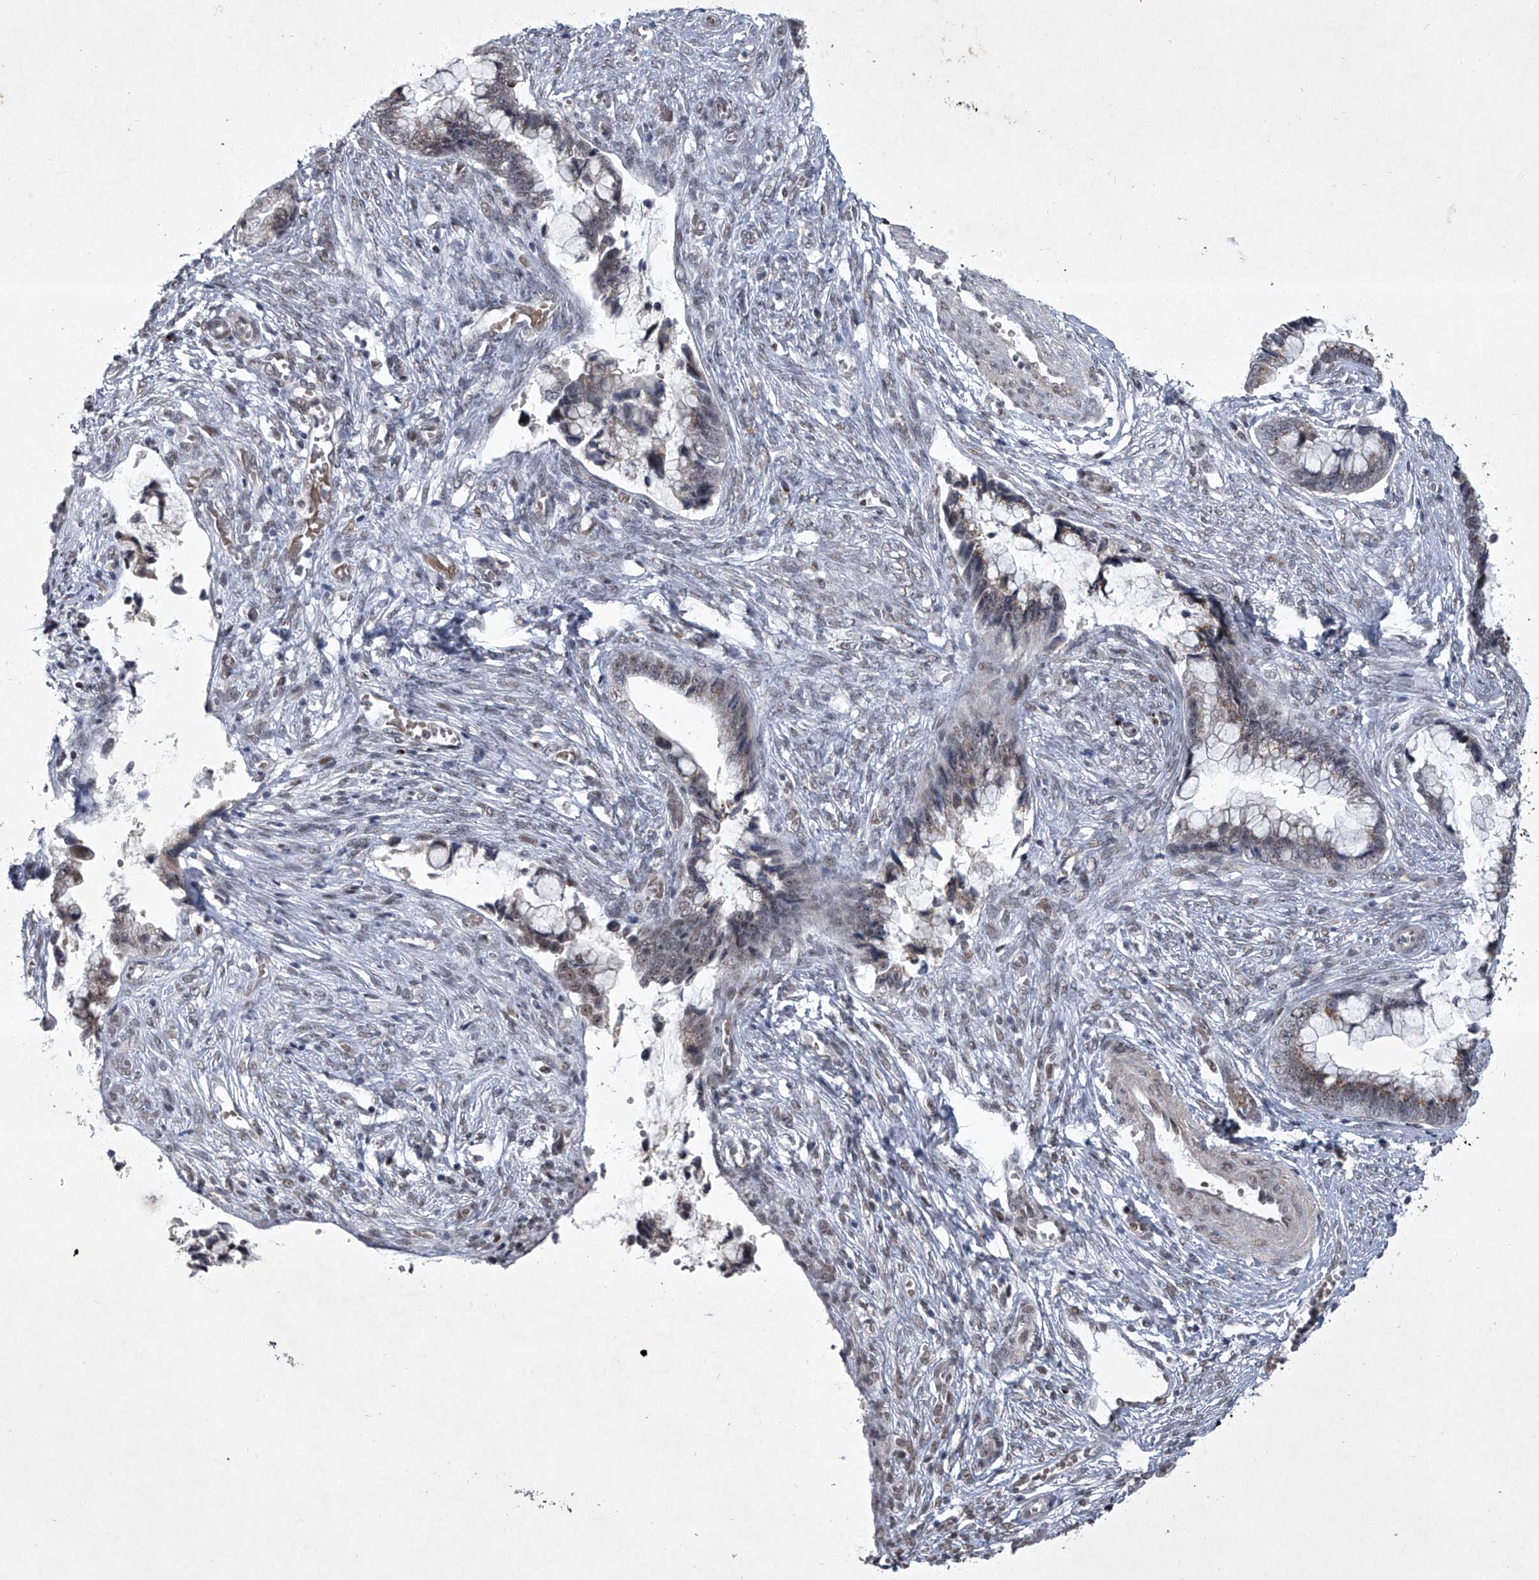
{"staining": {"intensity": "moderate", "quantity": "<25%", "location": "nuclear"}, "tissue": "cervical cancer", "cell_type": "Tumor cells", "image_type": "cancer", "snomed": [{"axis": "morphology", "description": "Adenocarcinoma, NOS"}, {"axis": "topography", "description": "Cervix"}], "caption": "A brown stain labels moderate nuclear positivity of a protein in cervical cancer tumor cells.", "gene": "MLLT1", "patient": {"sex": "female", "age": 44}}